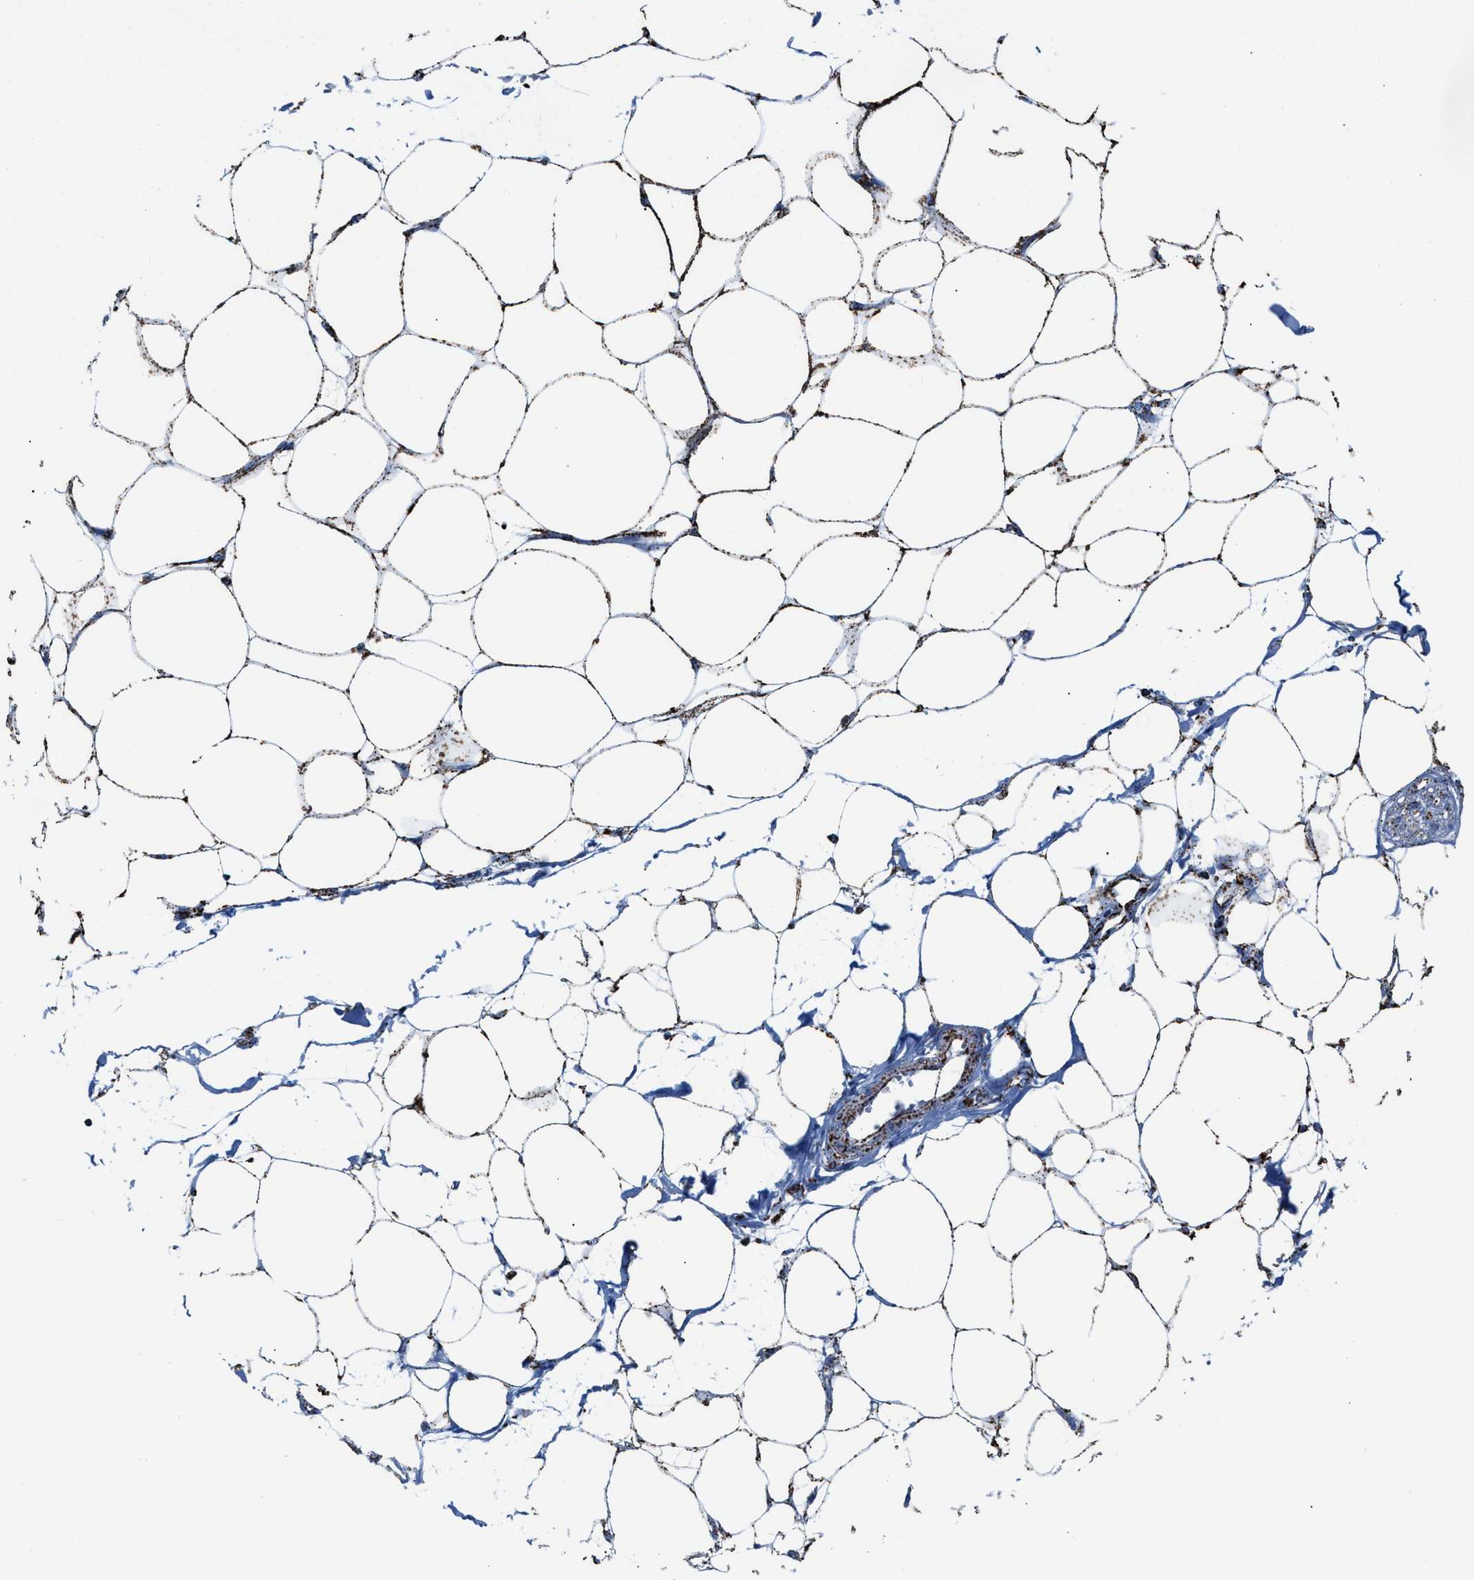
{"staining": {"intensity": "strong", "quantity": ">75%", "location": "cytoplasmic/membranous"}, "tissue": "adipose tissue", "cell_type": "Adipocytes", "image_type": "normal", "snomed": [{"axis": "morphology", "description": "Normal tissue, NOS"}, {"axis": "morphology", "description": "Adenocarcinoma, NOS"}, {"axis": "topography", "description": "Colon"}, {"axis": "topography", "description": "Peripheral nerve tissue"}], "caption": "Brown immunohistochemical staining in benign adipose tissue shows strong cytoplasmic/membranous staining in approximately >75% of adipocytes. Nuclei are stained in blue.", "gene": "ECHS1", "patient": {"sex": "male", "age": 14}}